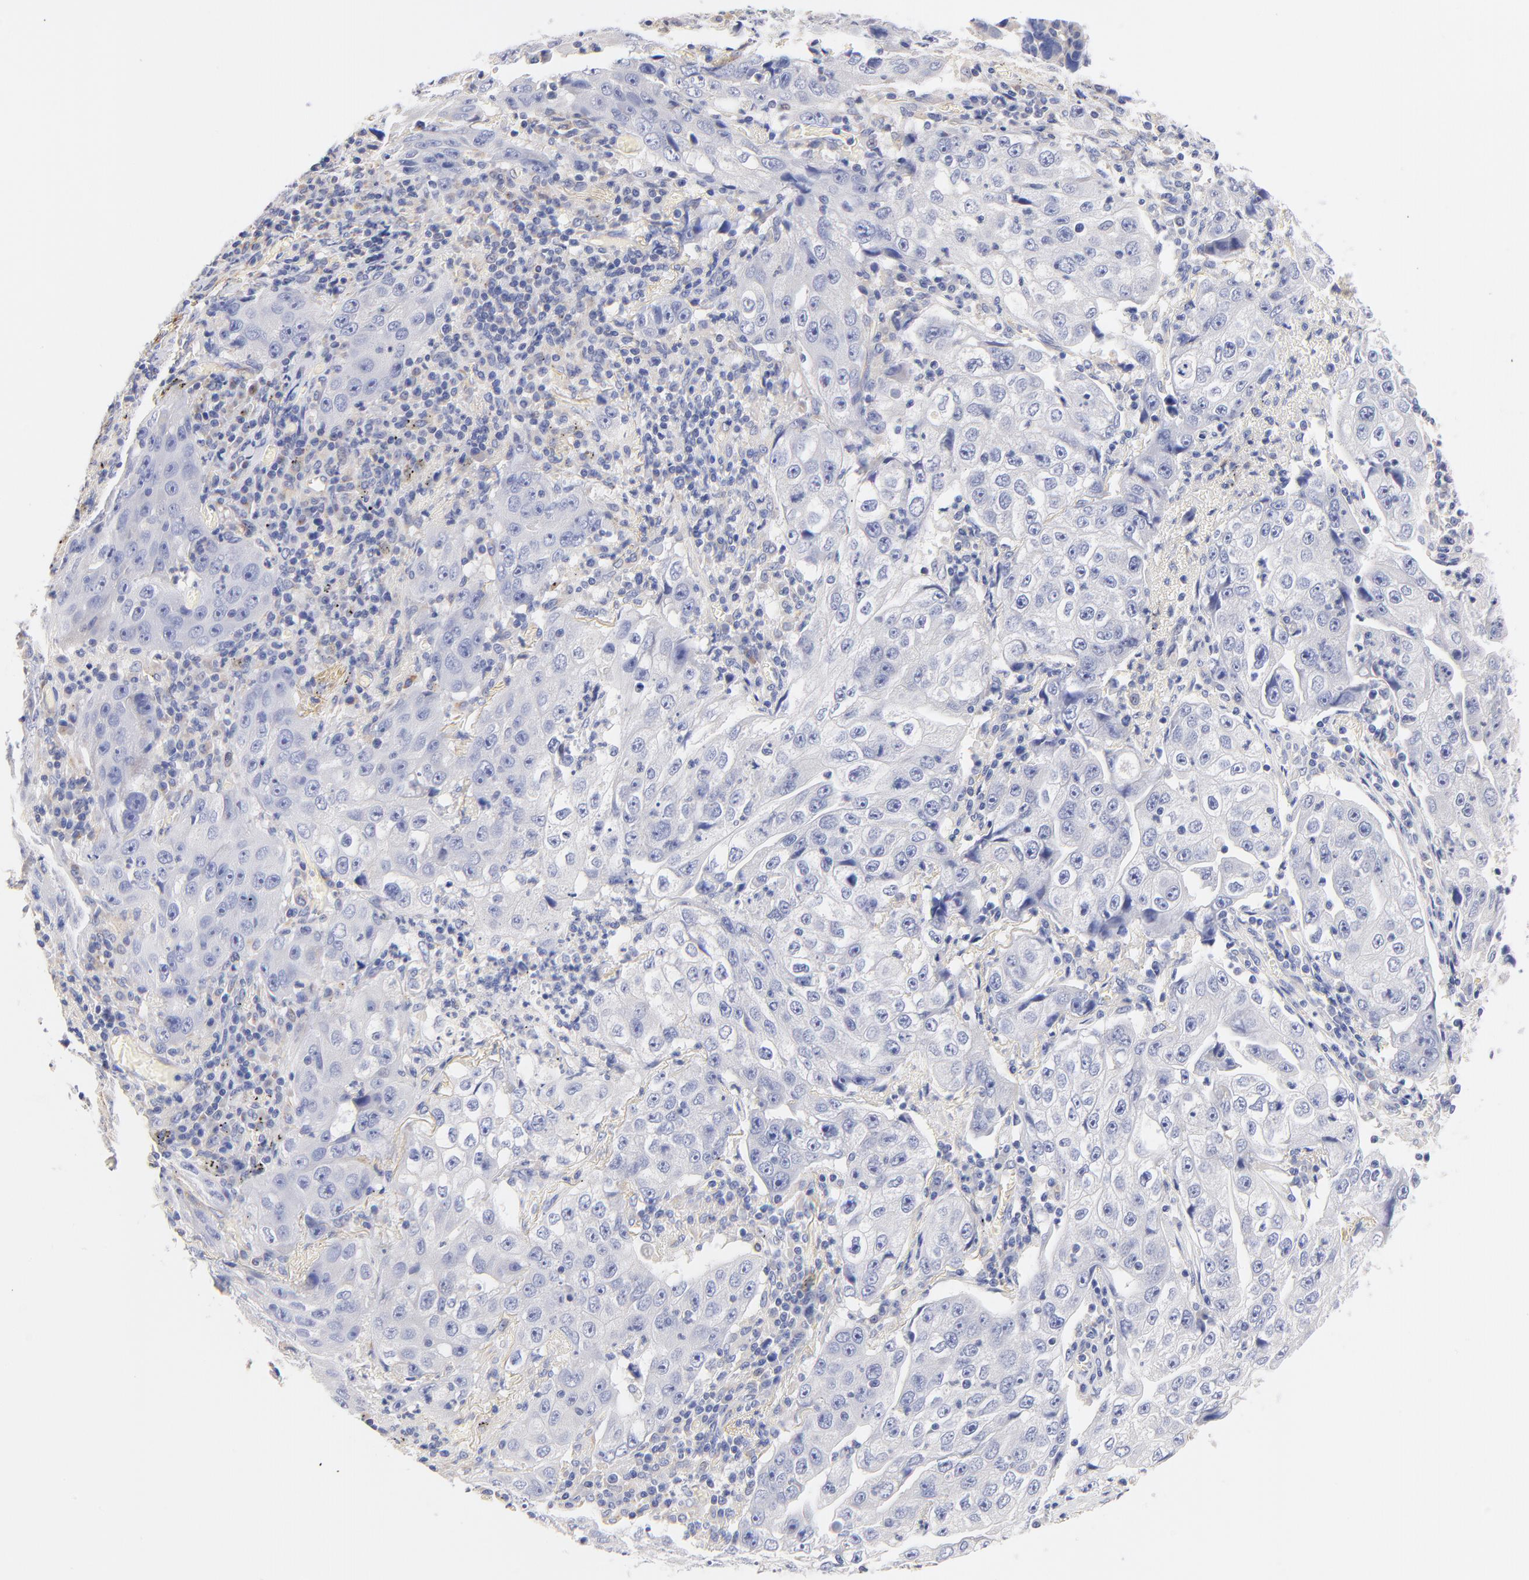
{"staining": {"intensity": "negative", "quantity": "none", "location": "none"}, "tissue": "lung cancer", "cell_type": "Tumor cells", "image_type": "cancer", "snomed": [{"axis": "morphology", "description": "Squamous cell carcinoma, NOS"}, {"axis": "topography", "description": "Lung"}], "caption": "Image shows no protein positivity in tumor cells of lung cancer (squamous cell carcinoma) tissue. Brightfield microscopy of immunohistochemistry (IHC) stained with DAB (3,3'-diaminobenzidine) (brown) and hematoxylin (blue), captured at high magnification.", "gene": "HS3ST1", "patient": {"sex": "male", "age": 64}}